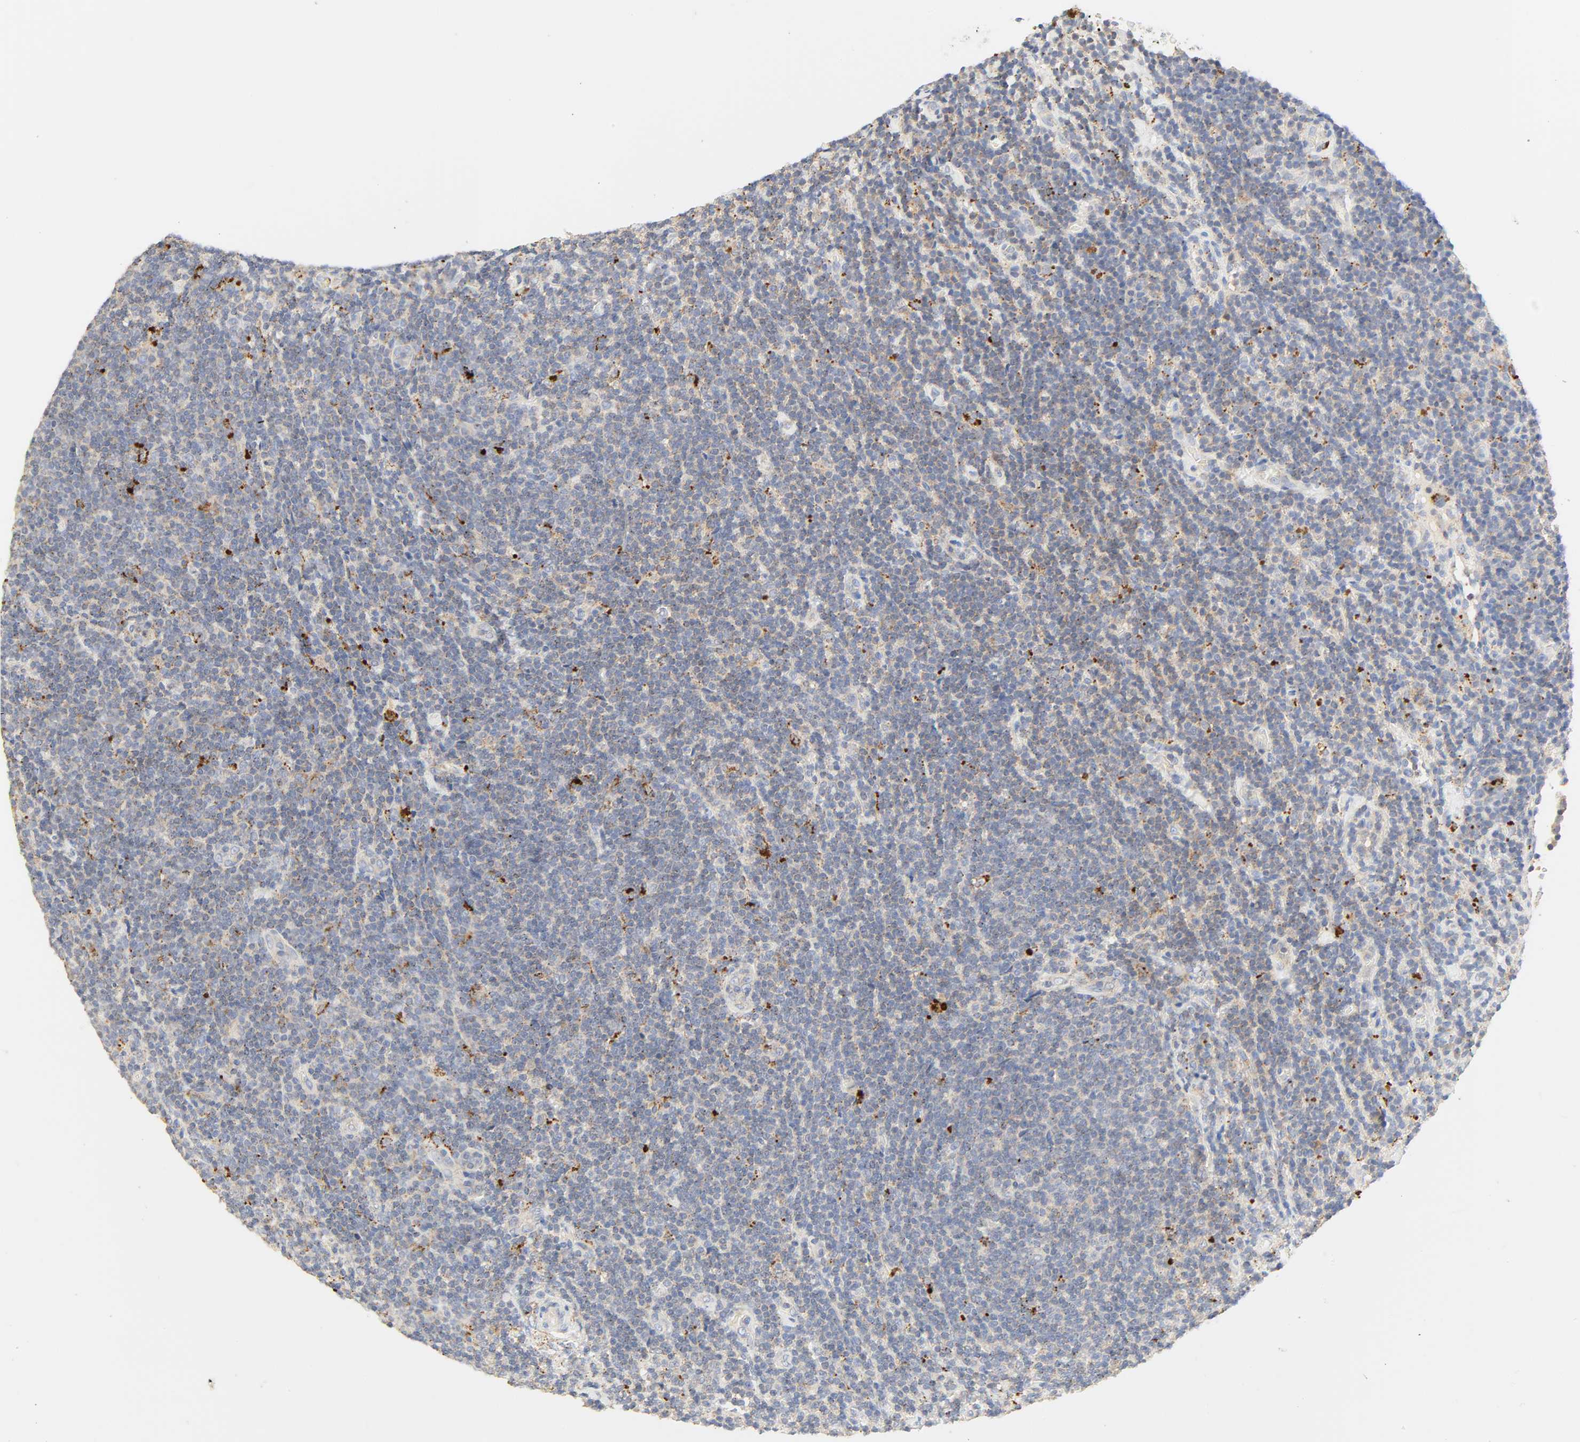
{"staining": {"intensity": "strong", "quantity": "<25%", "location": "cytoplasmic/membranous"}, "tissue": "lymphoma", "cell_type": "Tumor cells", "image_type": "cancer", "snomed": [{"axis": "morphology", "description": "Malignant lymphoma, non-Hodgkin's type, Low grade"}, {"axis": "topography", "description": "Lymph node"}], "caption": "Brown immunohistochemical staining in low-grade malignant lymphoma, non-Hodgkin's type displays strong cytoplasmic/membranous positivity in approximately <25% of tumor cells.", "gene": "CAMK2A", "patient": {"sex": "male", "age": 70}}